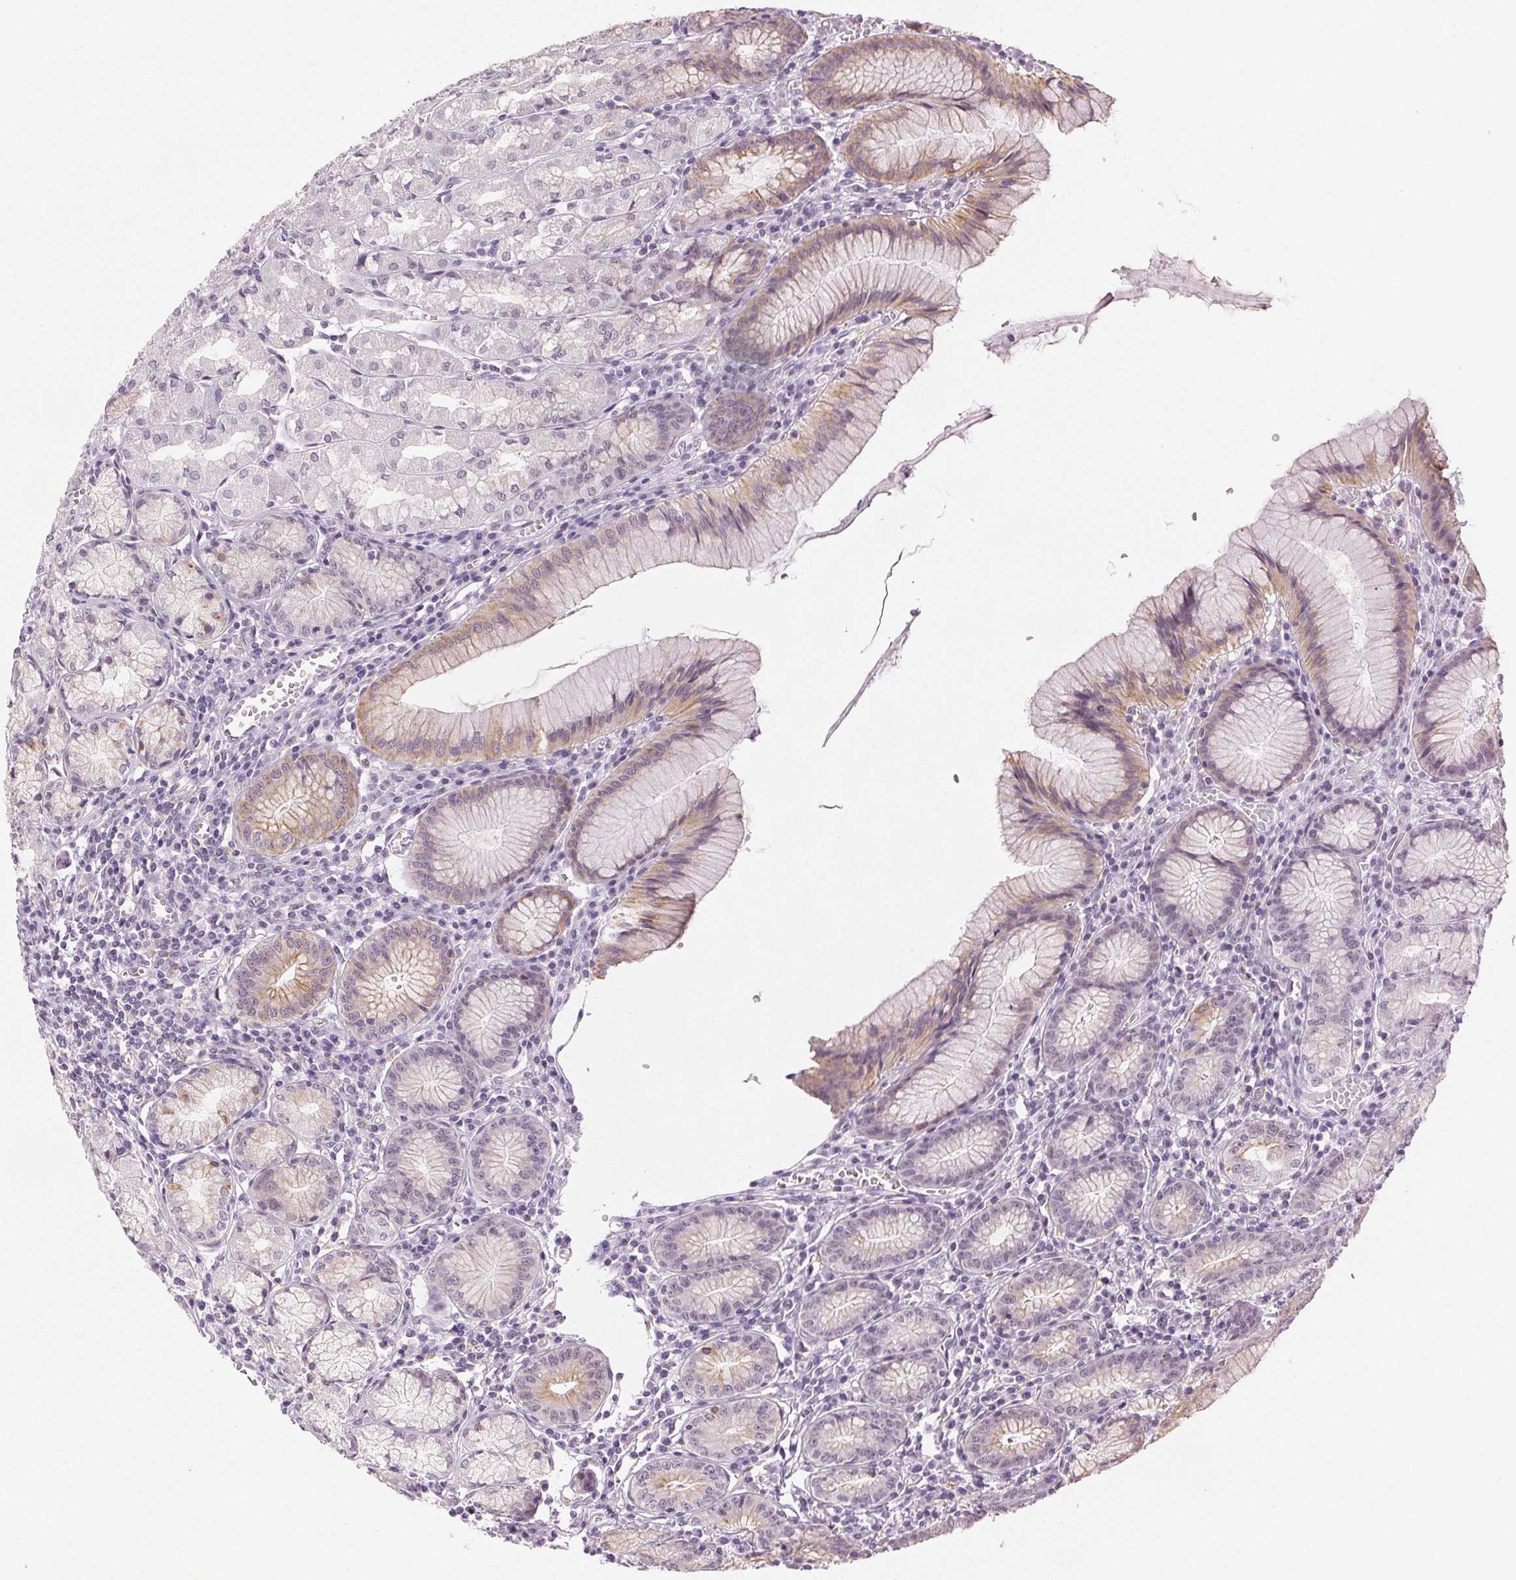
{"staining": {"intensity": "weak", "quantity": "25%-75%", "location": "cytoplasmic/membranous"}, "tissue": "stomach", "cell_type": "Glandular cells", "image_type": "normal", "snomed": [{"axis": "morphology", "description": "Normal tissue, NOS"}, {"axis": "topography", "description": "Stomach"}], "caption": "DAB immunohistochemical staining of normal stomach displays weak cytoplasmic/membranous protein positivity in about 25%-75% of glandular cells. (Stains: DAB (3,3'-diaminobenzidine) in brown, nuclei in blue, Microscopy: brightfield microscopy at high magnification).", "gene": "AIF1L", "patient": {"sex": "male", "age": 55}}